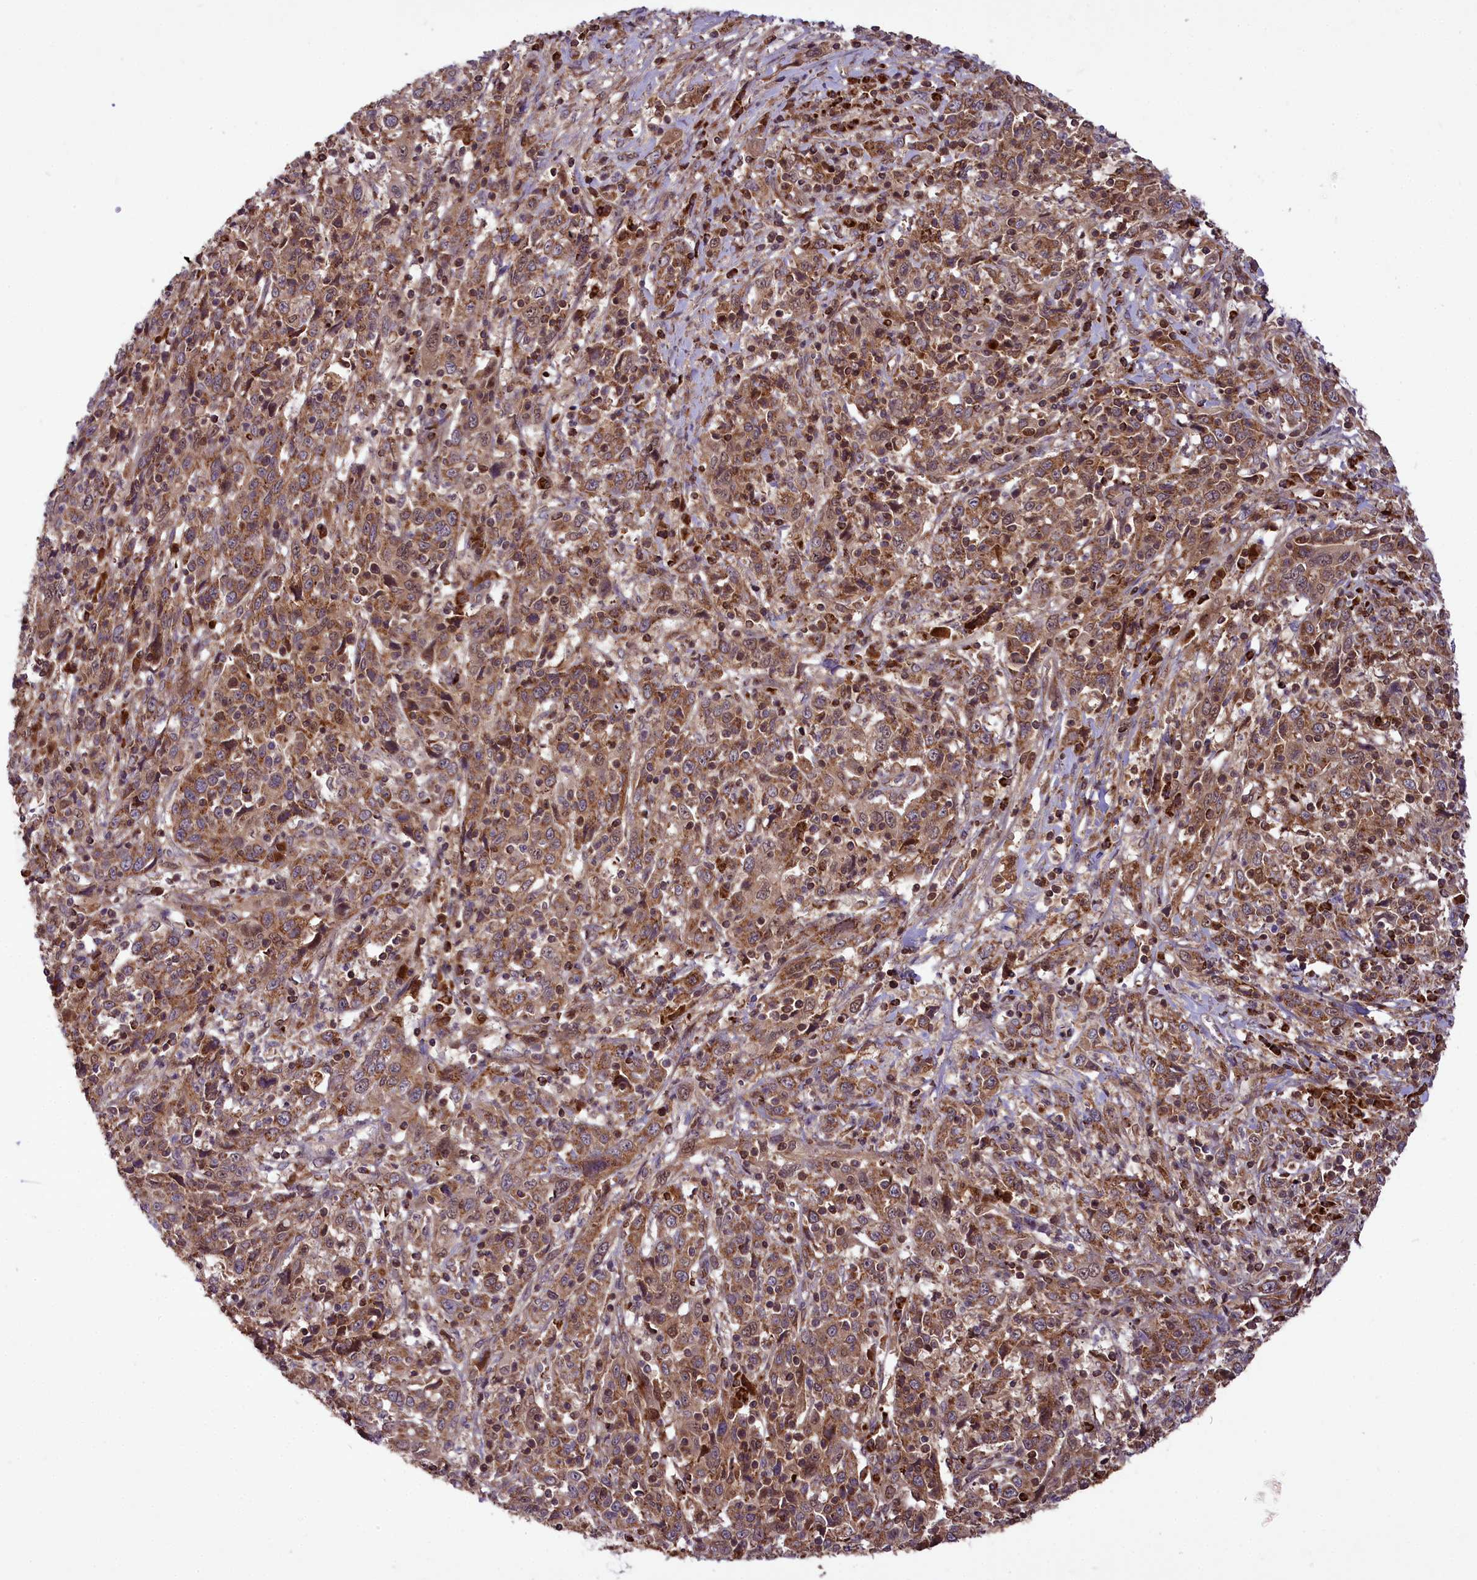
{"staining": {"intensity": "moderate", "quantity": ">75%", "location": "cytoplasmic/membranous"}, "tissue": "cervical cancer", "cell_type": "Tumor cells", "image_type": "cancer", "snomed": [{"axis": "morphology", "description": "Squamous cell carcinoma, NOS"}, {"axis": "topography", "description": "Cervix"}], "caption": "An image of cervical cancer stained for a protein exhibits moderate cytoplasmic/membranous brown staining in tumor cells. Nuclei are stained in blue.", "gene": "COX17", "patient": {"sex": "female", "age": 46}}